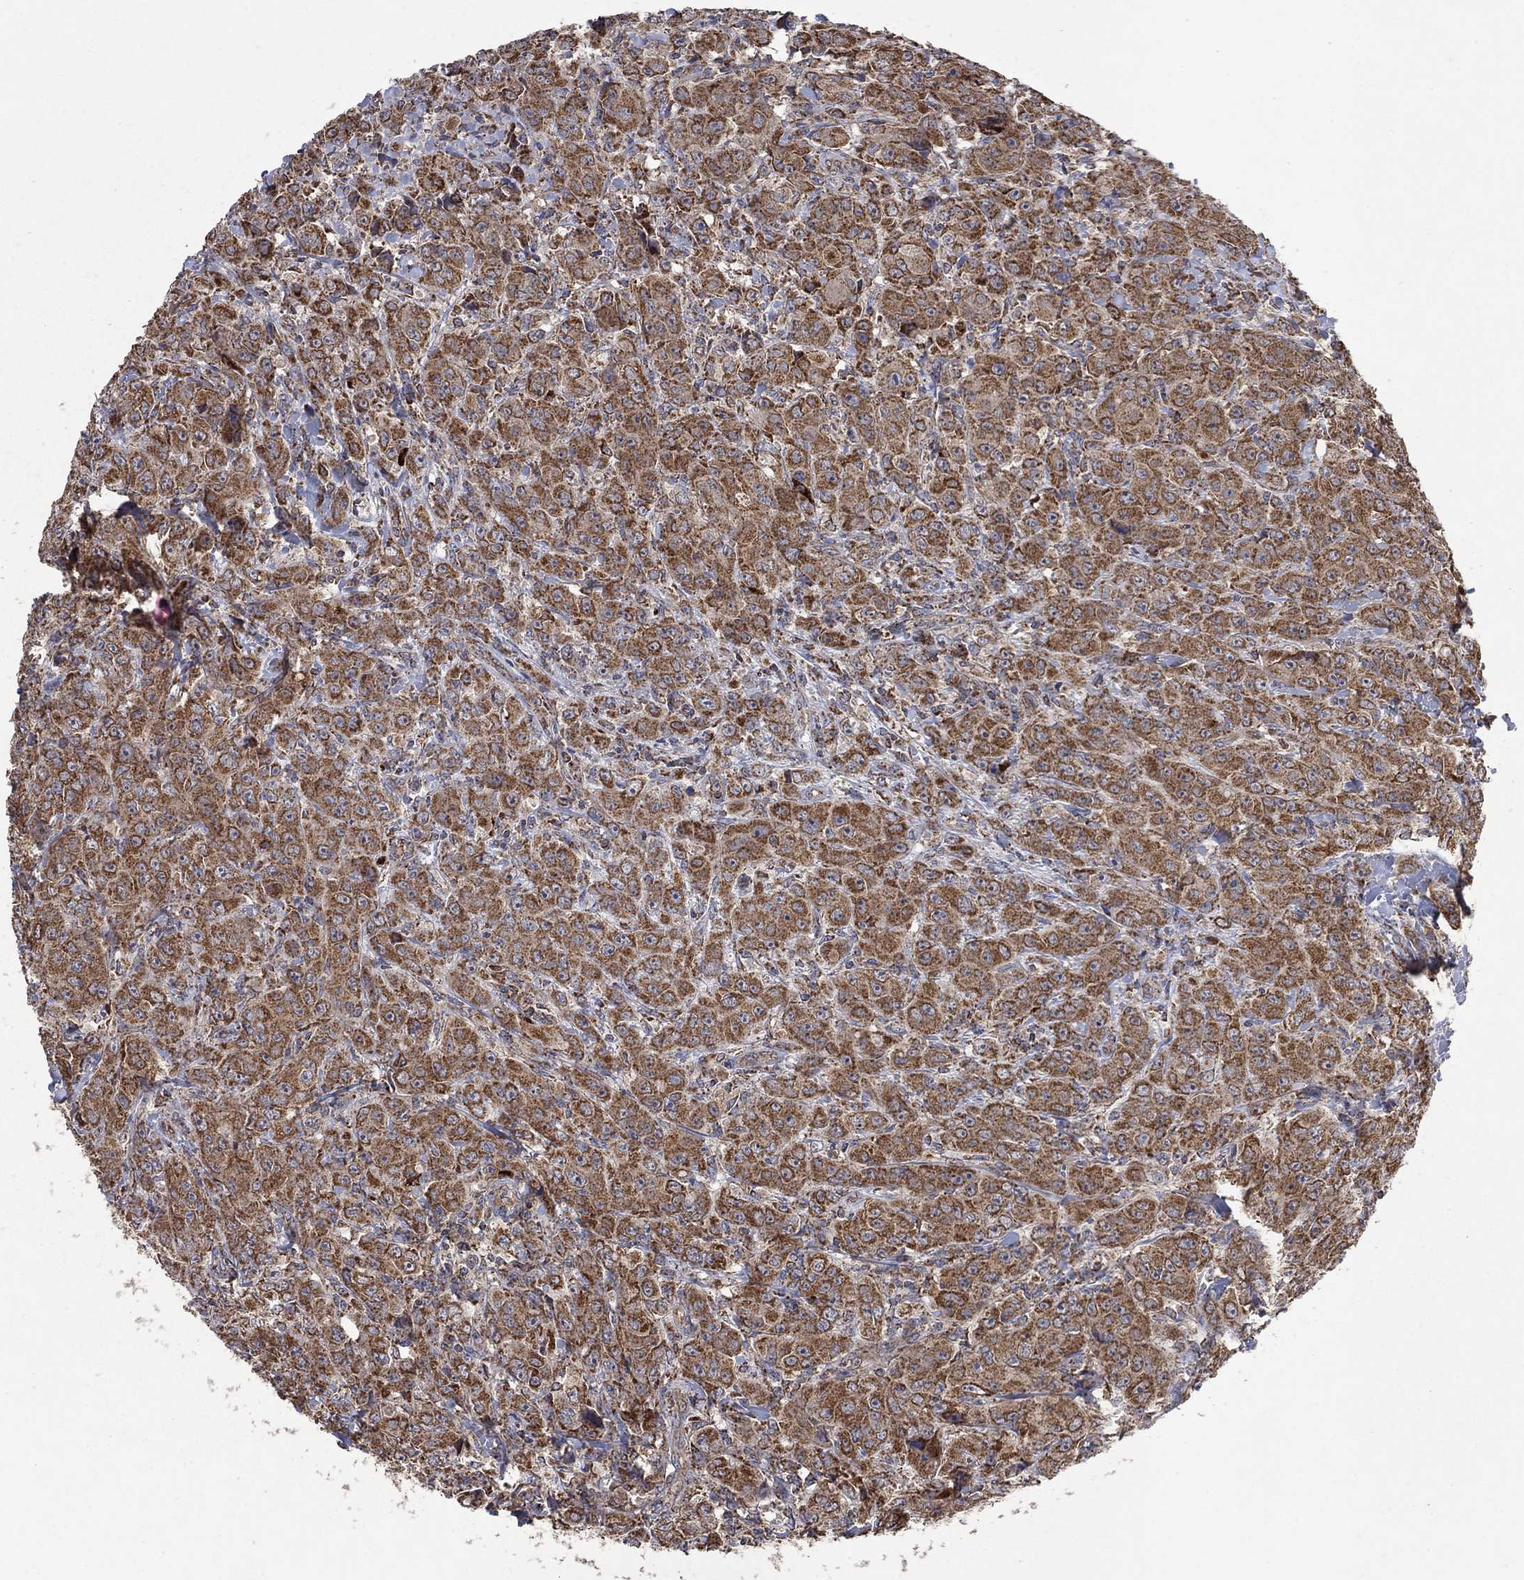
{"staining": {"intensity": "strong", "quantity": "25%-75%", "location": "cytoplasmic/membranous"}, "tissue": "breast cancer", "cell_type": "Tumor cells", "image_type": "cancer", "snomed": [{"axis": "morphology", "description": "Duct carcinoma"}, {"axis": "topography", "description": "Breast"}], "caption": "DAB (3,3'-diaminobenzidine) immunohistochemical staining of human invasive ductal carcinoma (breast) exhibits strong cytoplasmic/membranous protein positivity in about 25%-75% of tumor cells.", "gene": "DPH1", "patient": {"sex": "female", "age": 43}}